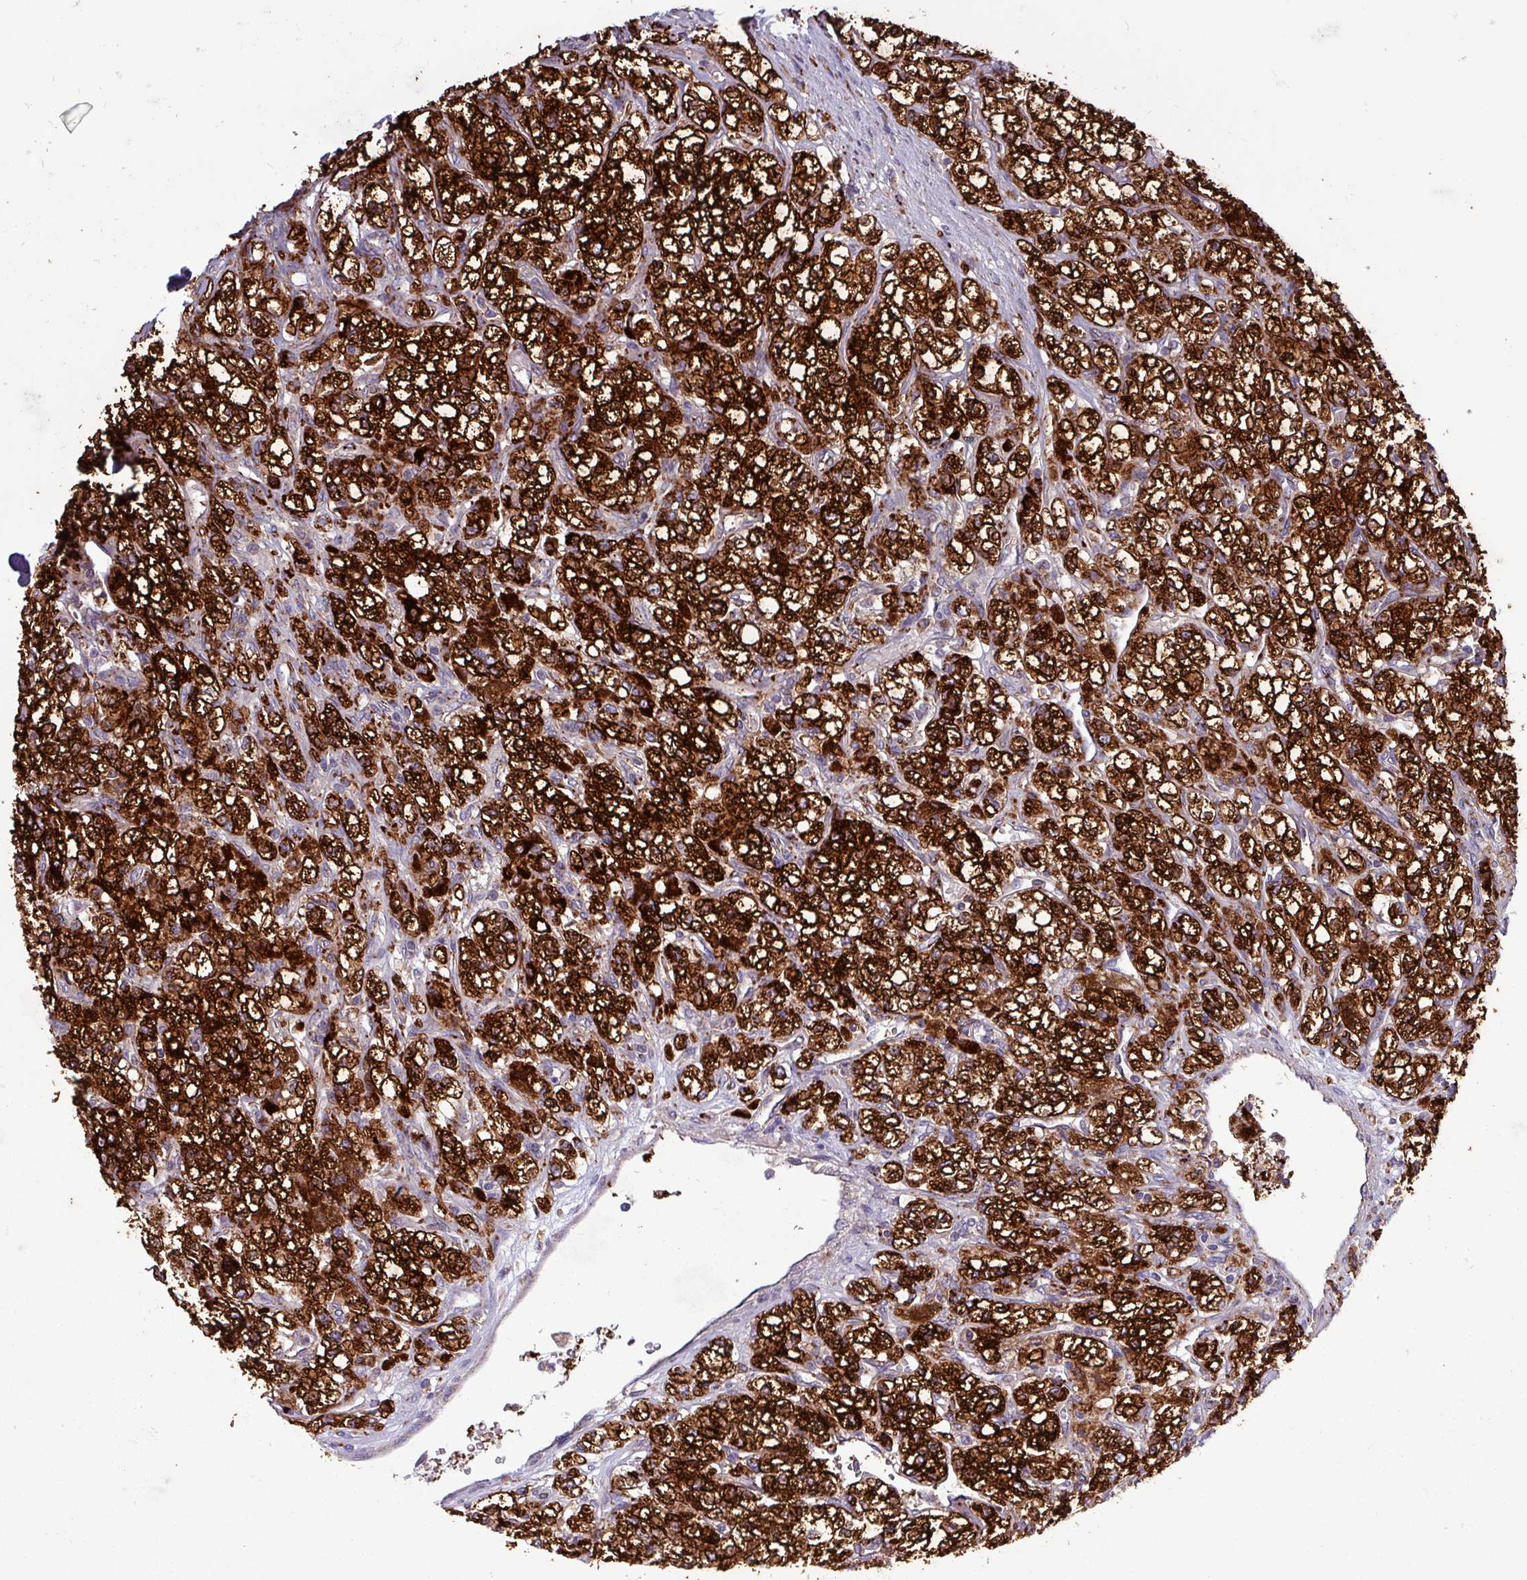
{"staining": {"intensity": "strong", "quantity": "25%-75%", "location": "cytoplasmic/membranous"}, "tissue": "renal cancer", "cell_type": "Tumor cells", "image_type": "cancer", "snomed": [{"axis": "morphology", "description": "Adenocarcinoma, NOS"}, {"axis": "topography", "description": "Kidney"}], "caption": "About 25%-75% of tumor cells in human renal adenocarcinoma reveal strong cytoplasmic/membranous protein positivity as visualized by brown immunohistochemical staining.", "gene": "PLIN2", "patient": {"sex": "male", "age": 80}}